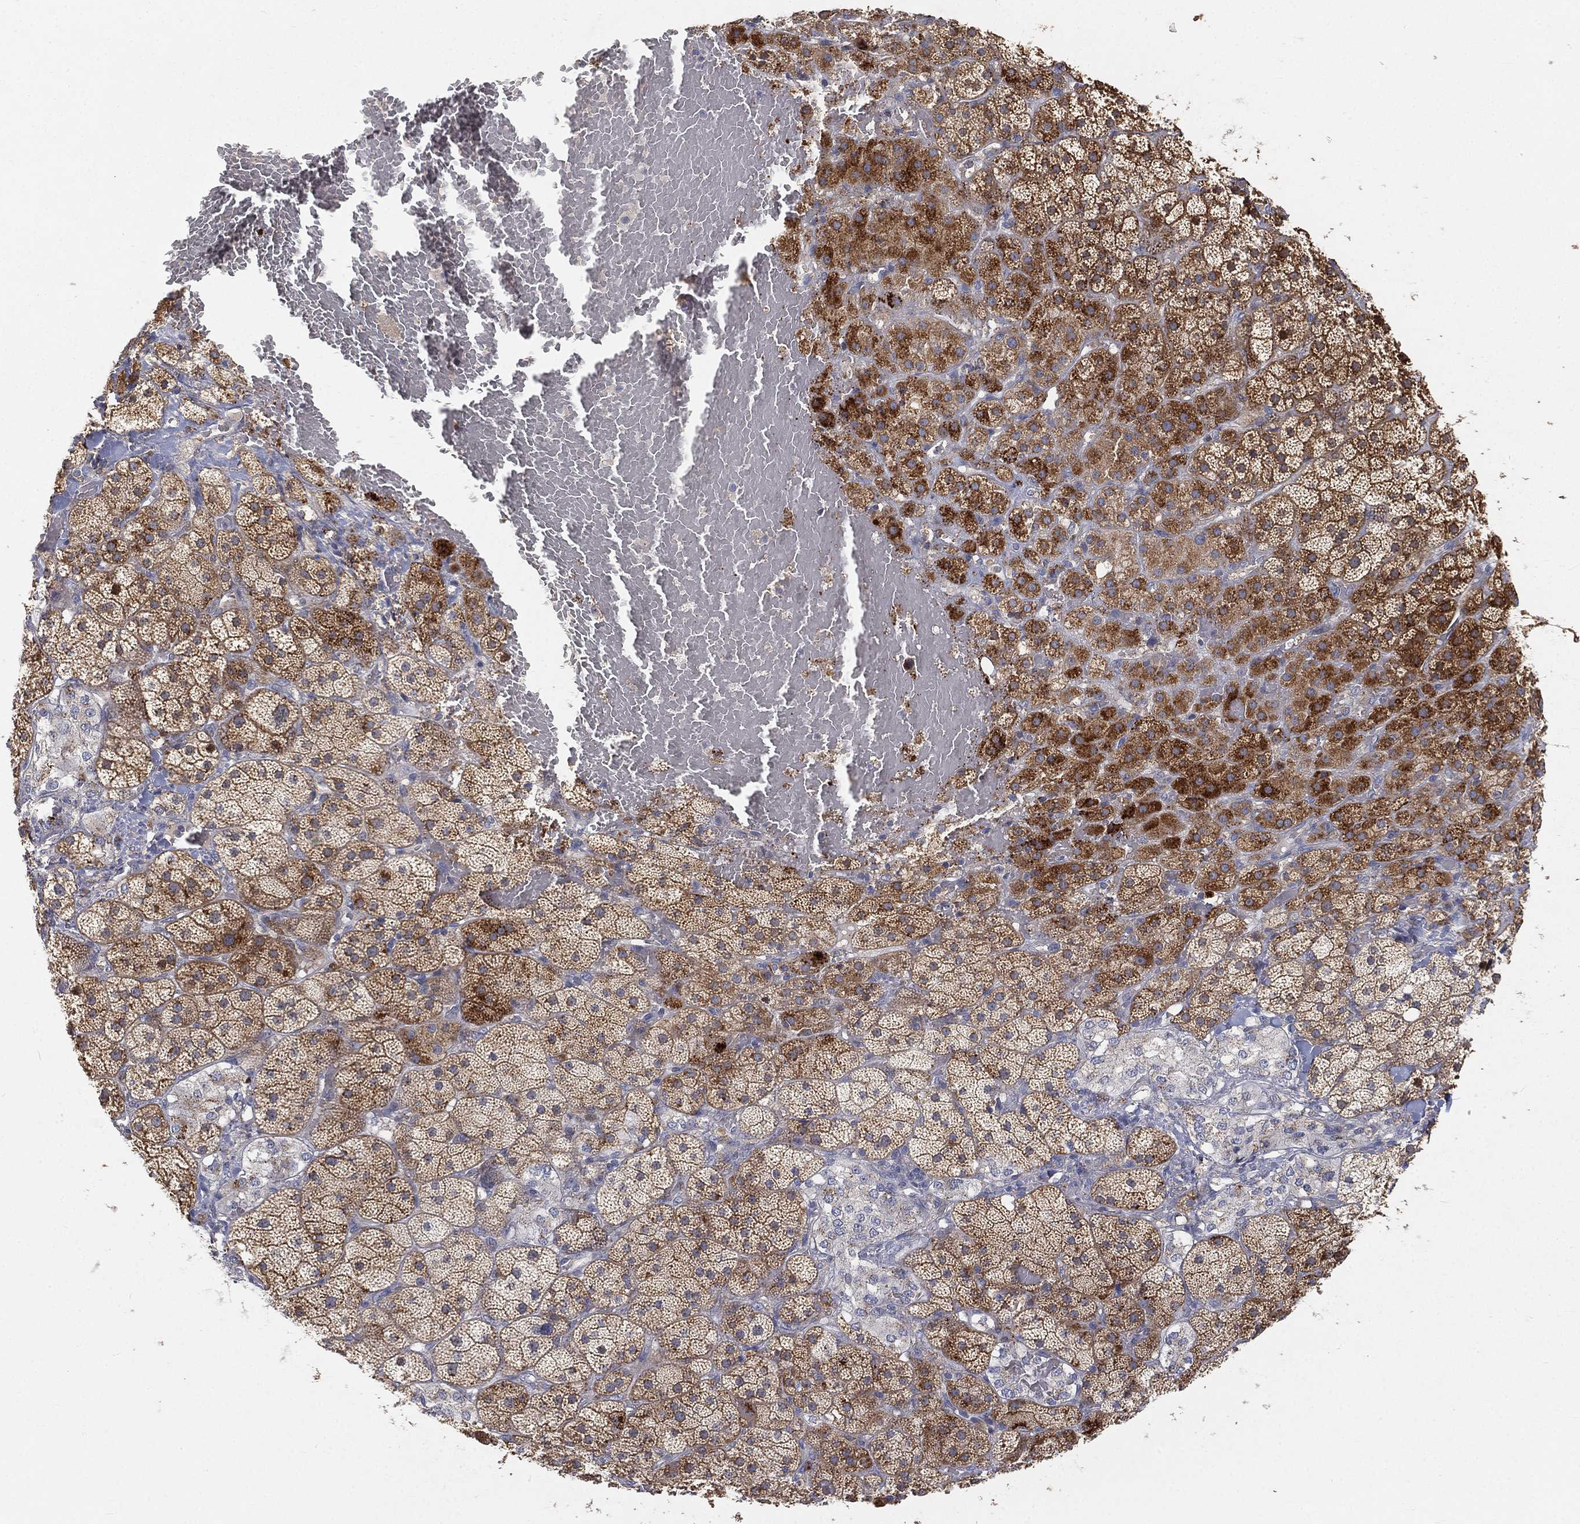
{"staining": {"intensity": "strong", "quantity": ">75%", "location": "cytoplasmic/membranous"}, "tissue": "adrenal gland", "cell_type": "Glandular cells", "image_type": "normal", "snomed": [{"axis": "morphology", "description": "Normal tissue, NOS"}, {"axis": "topography", "description": "Adrenal gland"}], "caption": "Immunohistochemical staining of benign adrenal gland displays >75% levels of strong cytoplasmic/membranous protein expression in about >75% of glandular cells. (brown staining indicates protein expression, while blue staining denotes nuclei).", "gene": "CTSL", "patient": {"sex": "male", "age": 57}}